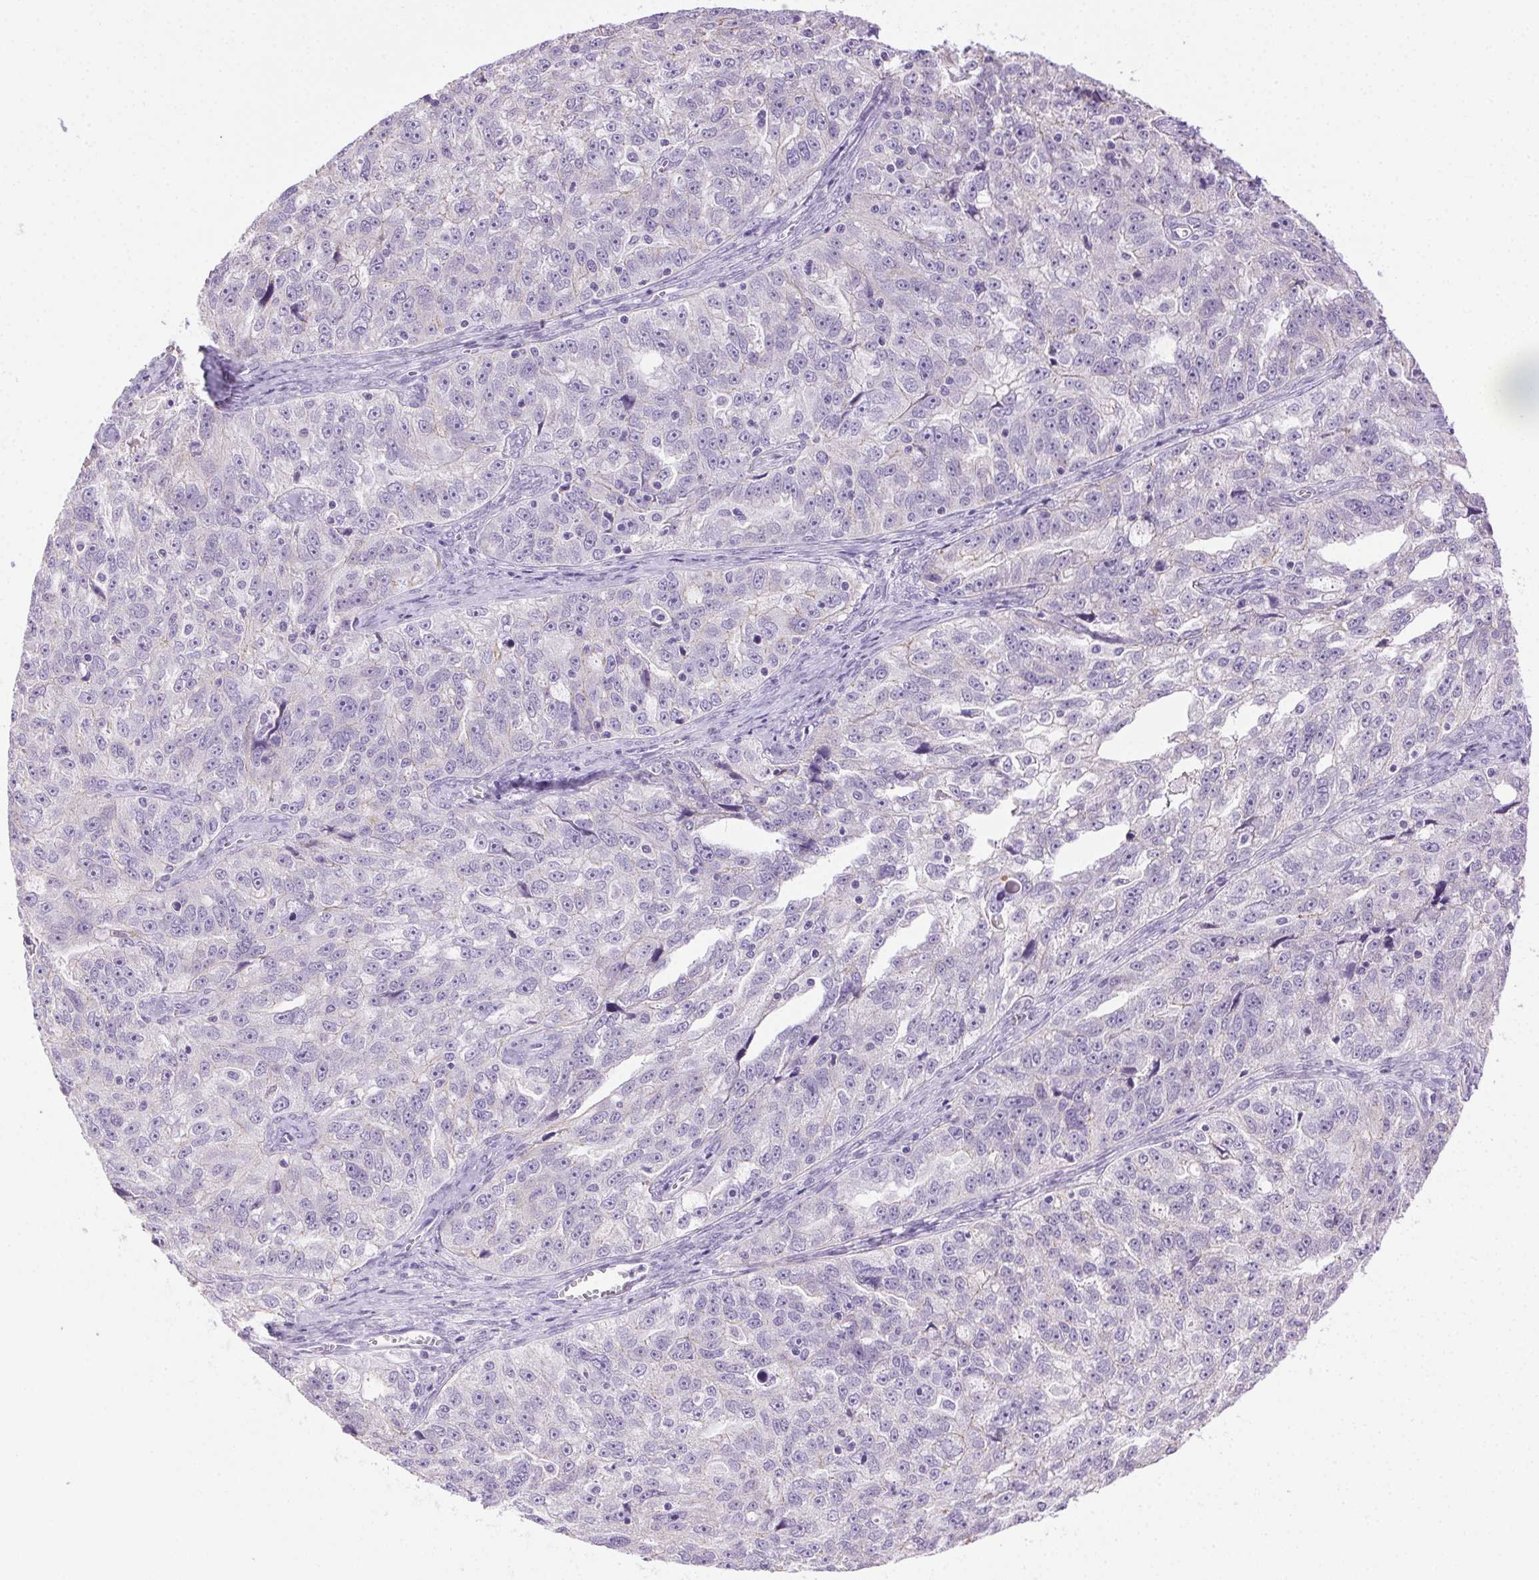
{"staining": {"intensity": "negative", "quantity": "none", "location": "none"}, "tissue": "ovarian cancer", "cell_type": "Tumor cells", "image_type": "cancer", "snomed": [{"axis": "morphology", "description": "Cystadenocarcinoma, serous, NOS"}, {"axis": "topography", "description": "Ovary"}], "caption": "The image shows no staining of tumor cells in serous cystadenocarcinoma (ovarian).", "gene": "CLDN10", "patient": {"sex": "female", "age": 51}}